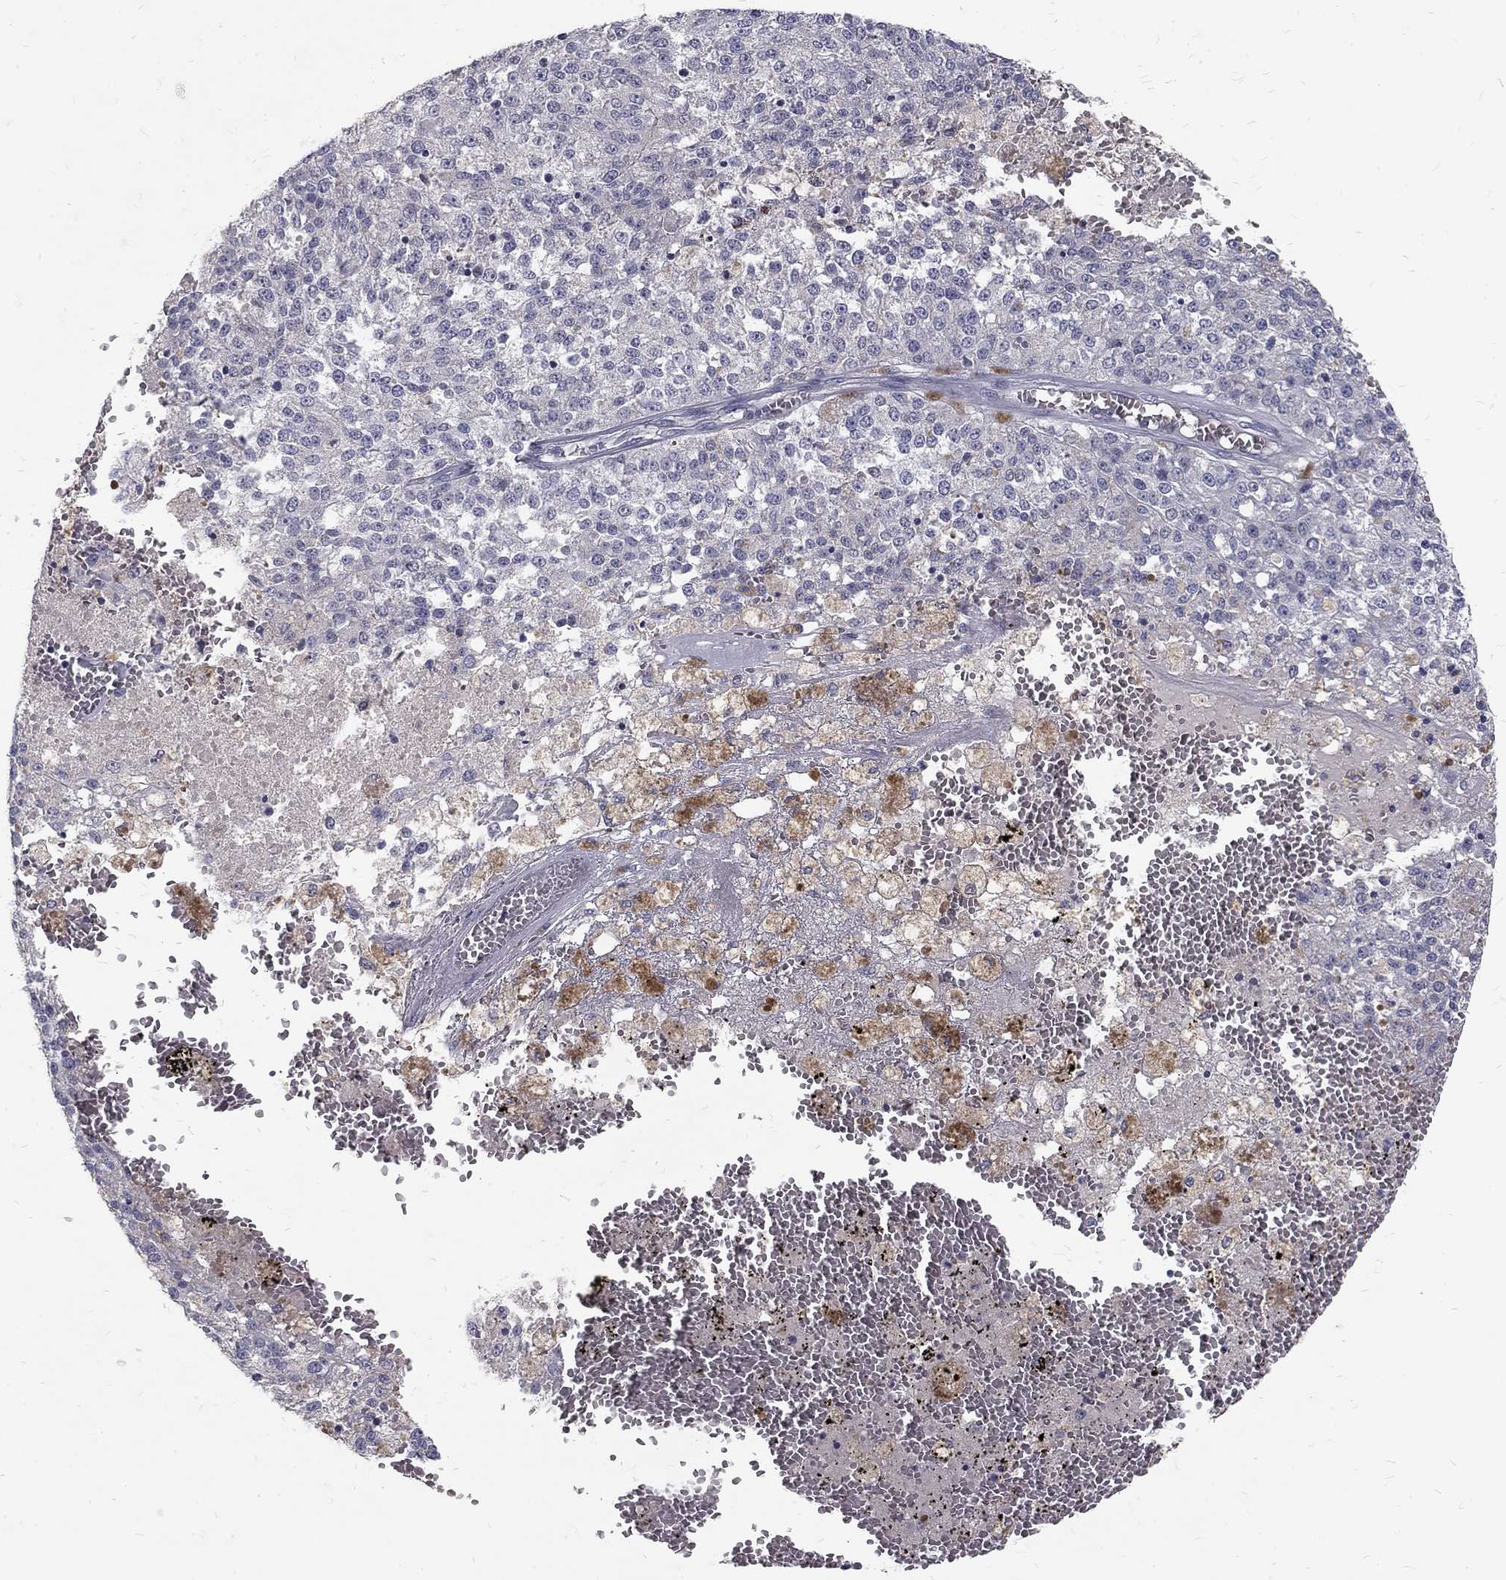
{"staining": {"intensity": "negative", "quantity": "none", "location": "none"}, "tissue": "melanoma", "cell_type": "Tumor cells", "image_type": "cancer", "snomed": [{"axis": "morphology", "description": "Malignant melanoma, Metastatic site"}, {"axis": "topography", "description": "Lymph node"}], "caption": "High power microscopy histopathology image of an IHC photomicrograph of melanoma, revealing no significant expression in tumor cells. Brightfield microscopy of IHC stained with DAB (brown) and hematoxylin (blue), captured at high magnification.", "gene": "NOS1", "patient": {"sex": "female", "age": 64}}